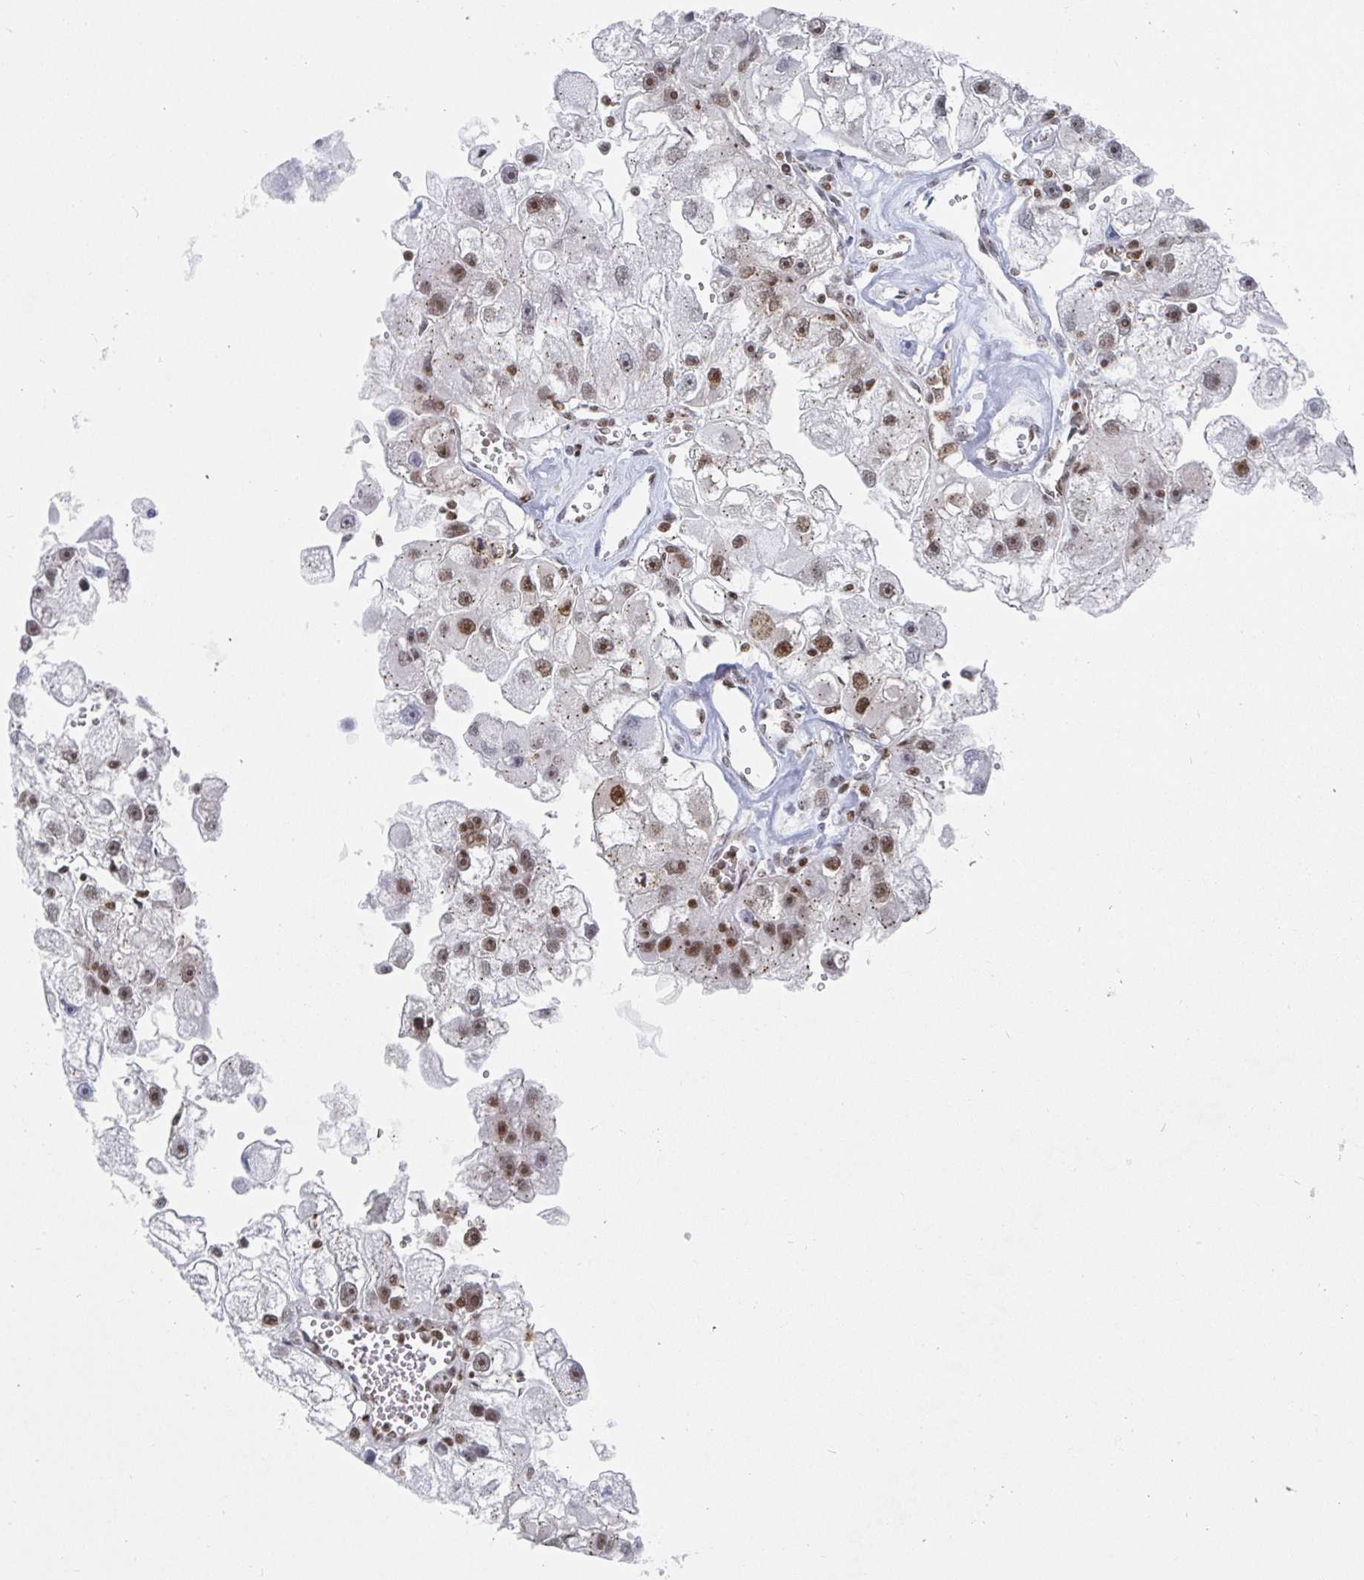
{"staining": {"intensity": "moderate", "quantity": ">75%", "location": "nuclear"}, "tissue": "renal cancer", "cell_type": "Tumor cells", "image_type": "cancer", "snomed": [{"axis": "morphology", "description": "Adenocarcinoma, NOS"}, {"axis": "topography", "description": "Kidney"}], "caption": "Human renal cancer (adenocarcinoma) stained with a brown dye reveals moderate nuclear positive positivity in about >75% of tumor cells.", "gene": "EWSR1", "patient": {"sex": "male", "age": 63}}